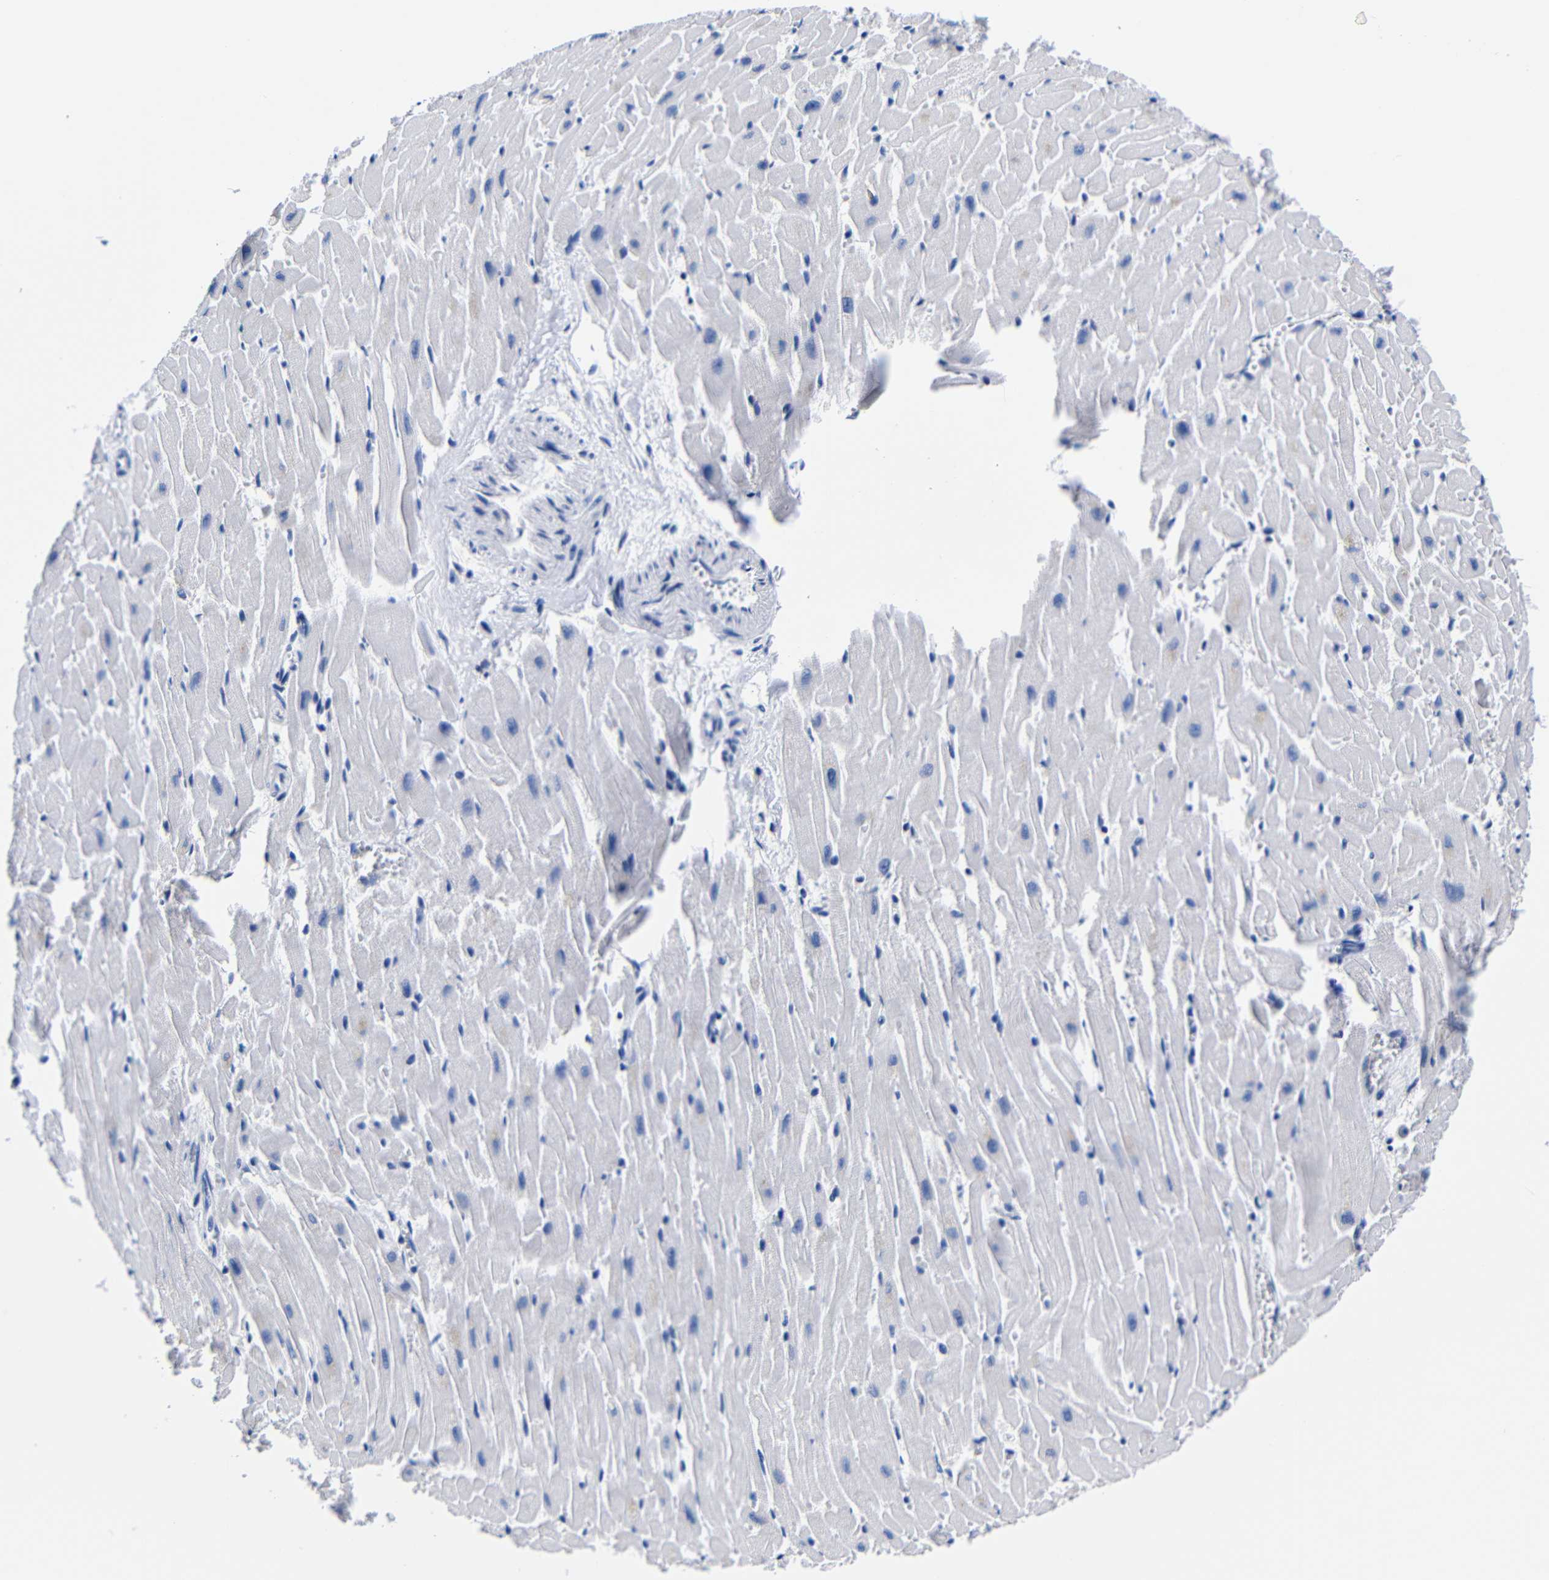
{"staining": {"intensity": "weak", "quantity": "<25%", "location": "cytoplasmic/membranous"}, "tissue": "heart muscle", "cell_type": "Cardiomyocytes", "image_type": "normal", "snomed": [{"axis": "morphology", "description": "Normal tissue, NOS"}, {"axis": "topography", "description": "Heart"}], "caption": "The micrograph reveals no staining of cardiomyocytes in benign heart muscle. (IHC, brightfield microscopy, high magnification).", "gene": "CLEC4G", "patient": {"sex": "female", "age": 19}}